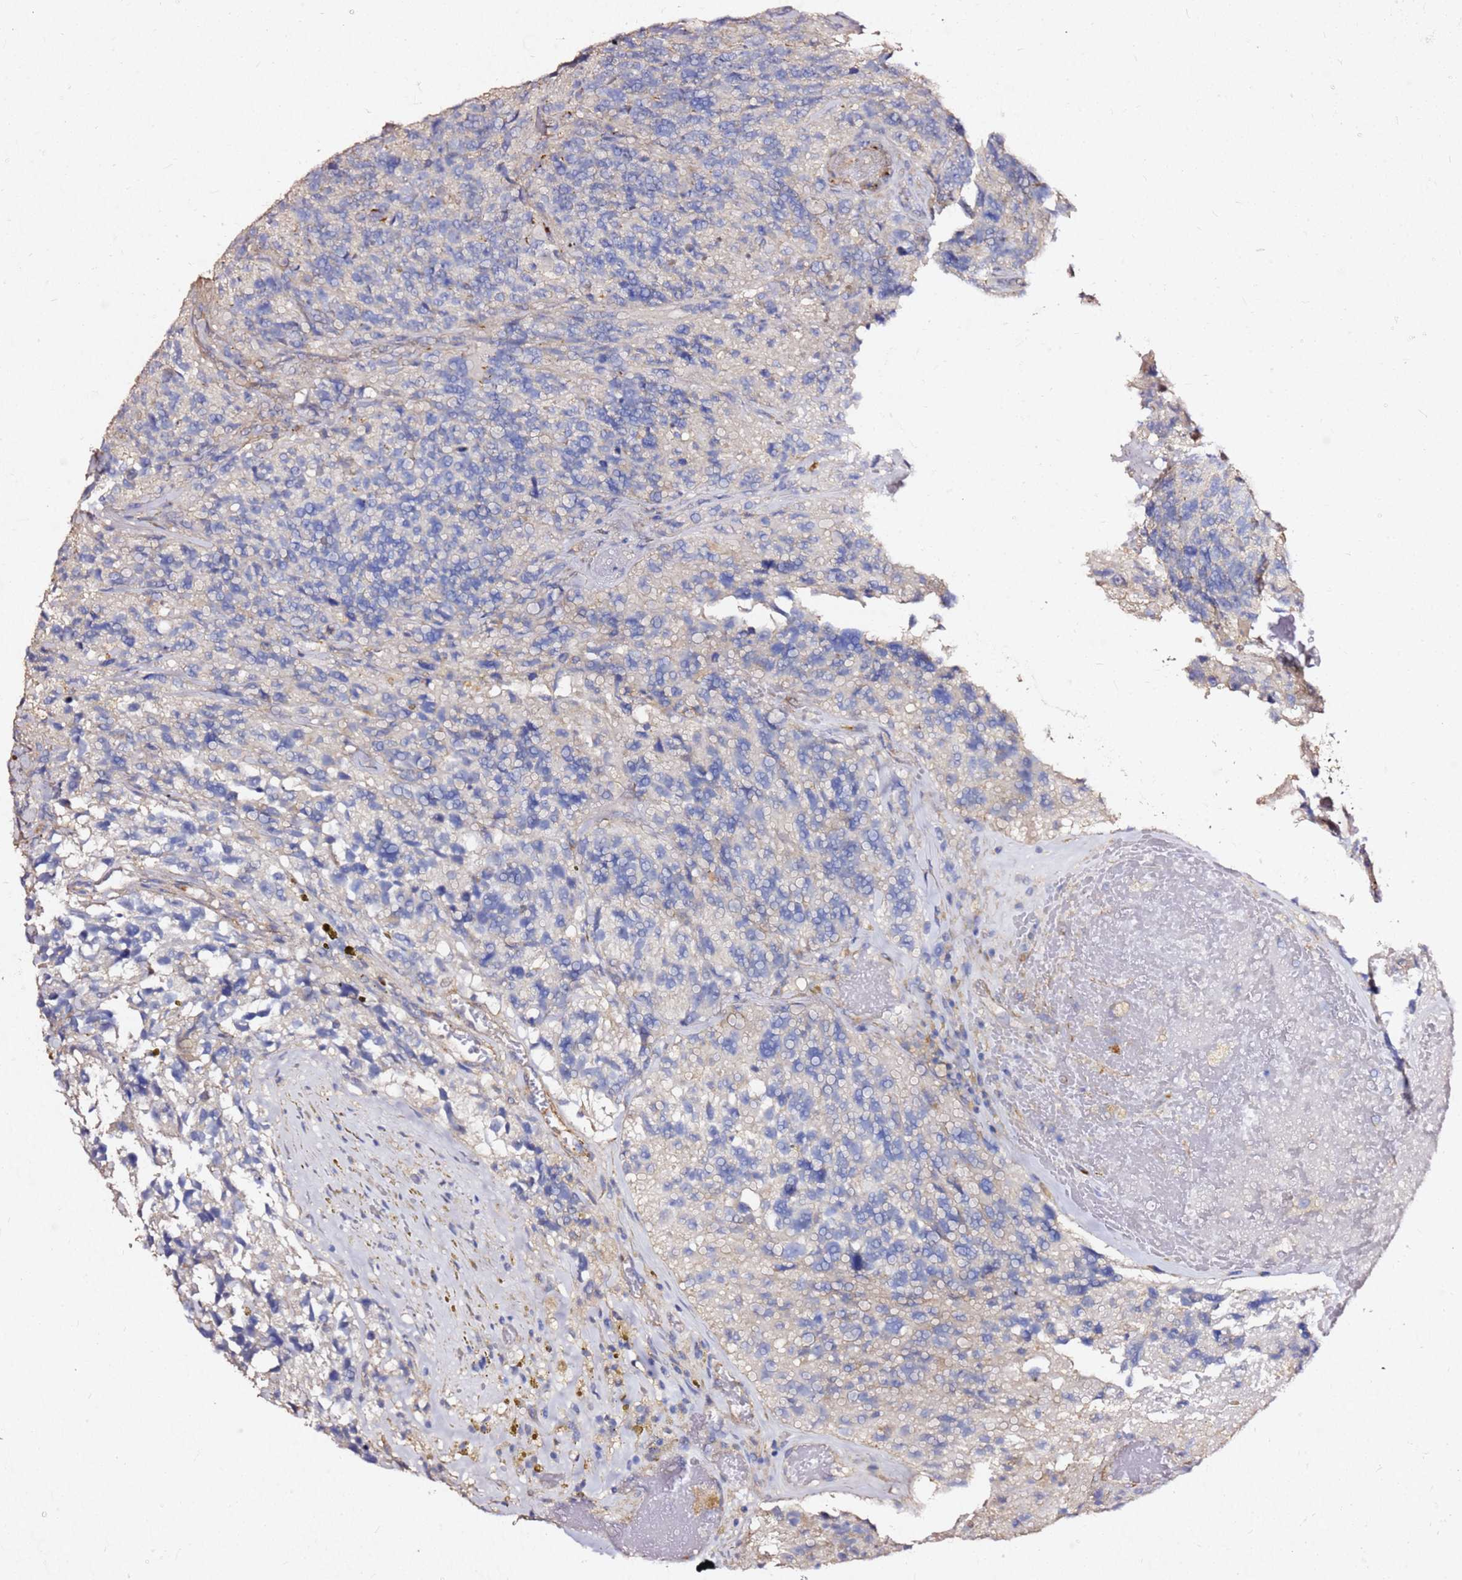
{"staining": {"intensity": "negative", "quantity": "none", "location": "none"}, "tissue": "glioma", "cell_type": "Tumor cells", "image_type": "cancer", "snomed": [{"axis": "morphology", "description": "Glioma, malignant, High grade"}, {"axis": "topography", "description": "Brain"}], "caption": "Protein analysis of malignant high-grade glioma reveals no significant positivity in tumor cells.", "gene": "EXD3", "patient": {"sex": "male", "age": 69}}